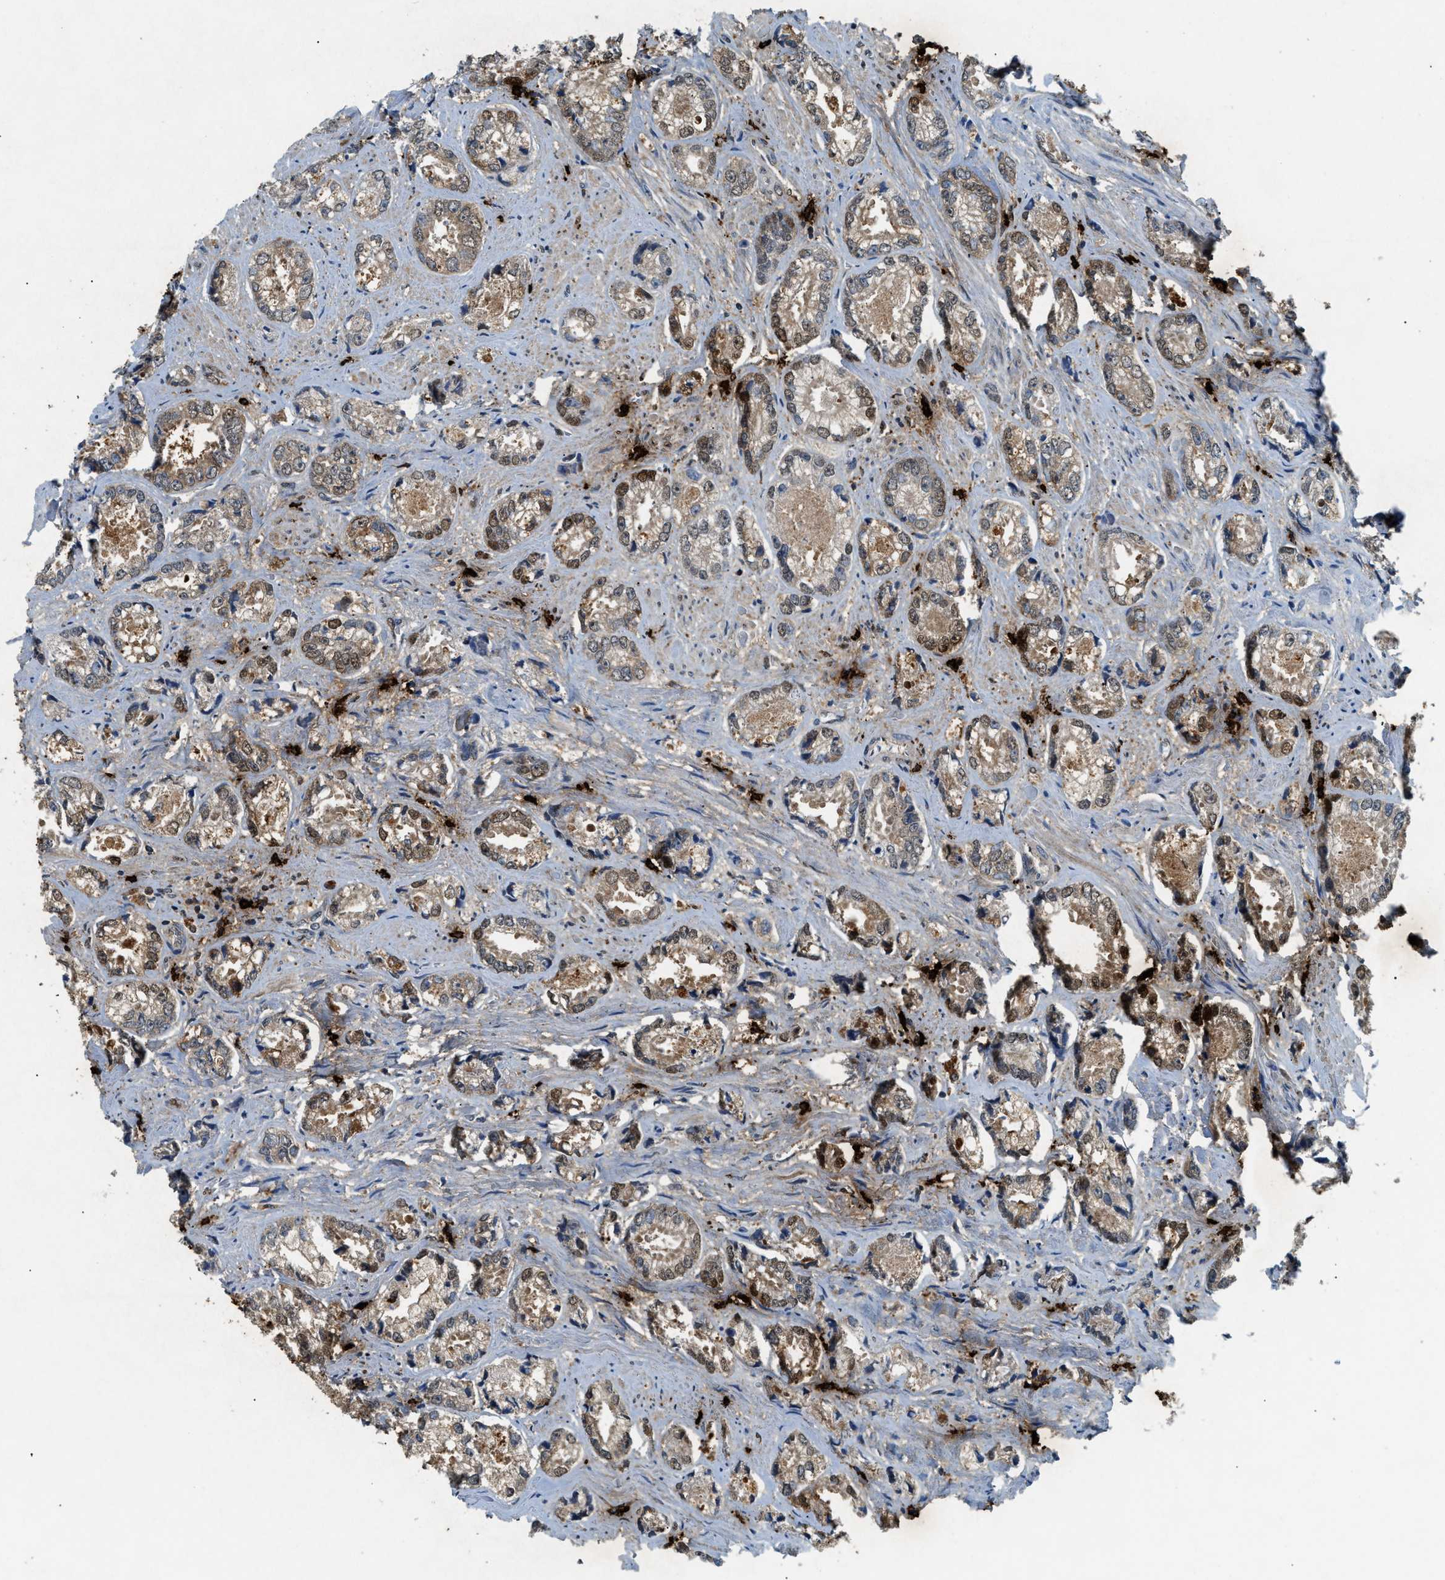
{"staining": {"intensity": "moderate", "quantity": "25%-75%", "location": "cytoplasmic/membranous,nuclear"}, "tissue": "prostate cancer", "cell_type": "Tumor cells", "image_type": "cancer", "snomed": [{"axis": "morphology", "description": "Adenocarcinoma, High grade"}, {"axis": "topography", "description": "Prostate"}], "caption": "A histopathology image showing moderate cytoplasmic/membranous and nuclear positivity in about 25%-75% of tumor cells in high-grade adenocarcinoma (prostate), as visualized by brown immunohistochemical staining.", "gene": "TPSAB1", "patient": {"sex": "male", "age": 61}}